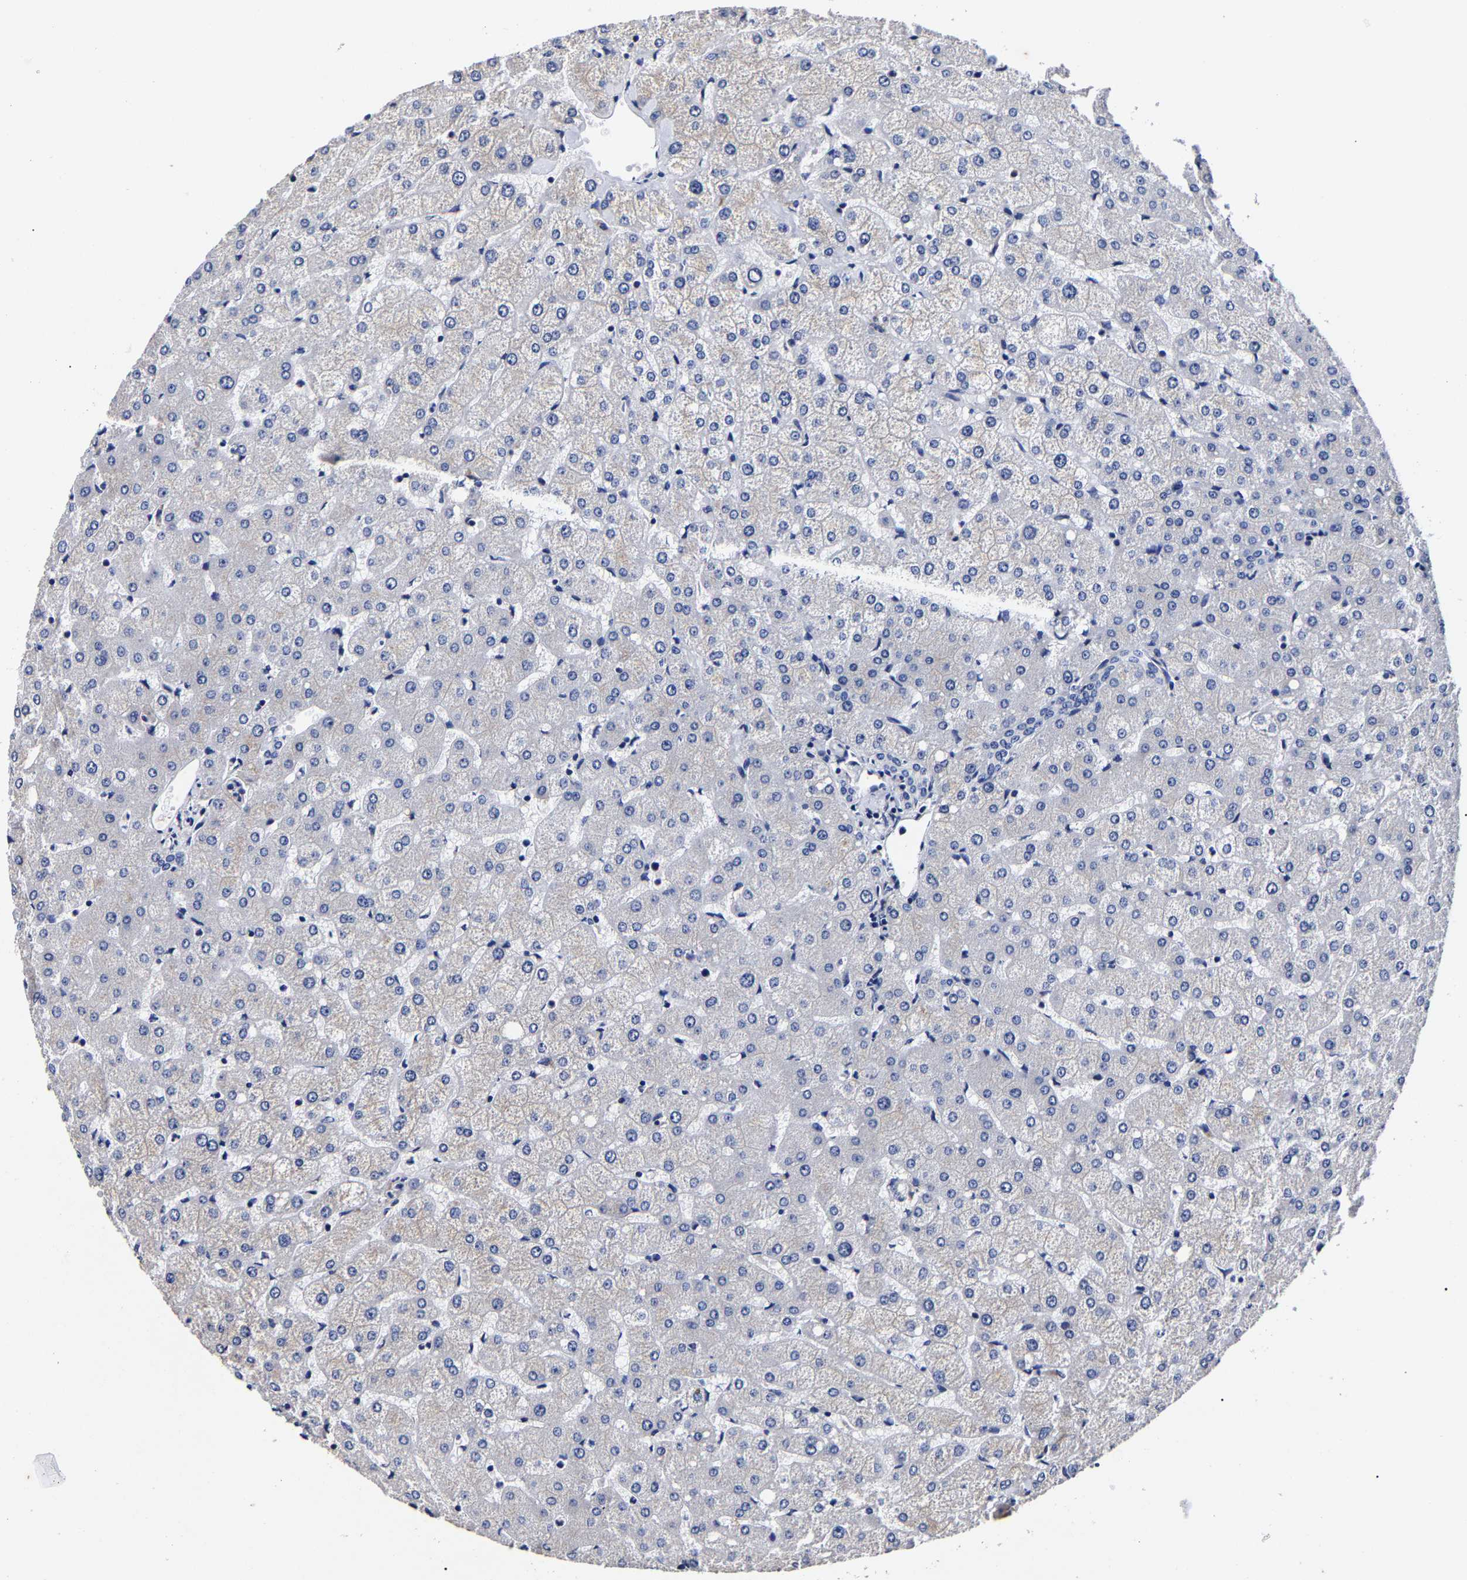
{"staining": {"intensity": "negative", "quantity": "none", "location": "none"}, "tissue": "liver", "cell_type": "Cholangiocytes", "image_type": "normal", "snomed": [{"axis": "morphology", "description": "Normal tissue, NOS"}, {"axis": "topography", "description": "Liver"}], "caption": "This is an immunohistochemistry image of unremarkable human liver. There is no expression in cholangiocytes.", "gene": "AKAP4", "patient": {"sex": "female", "age": 54}}